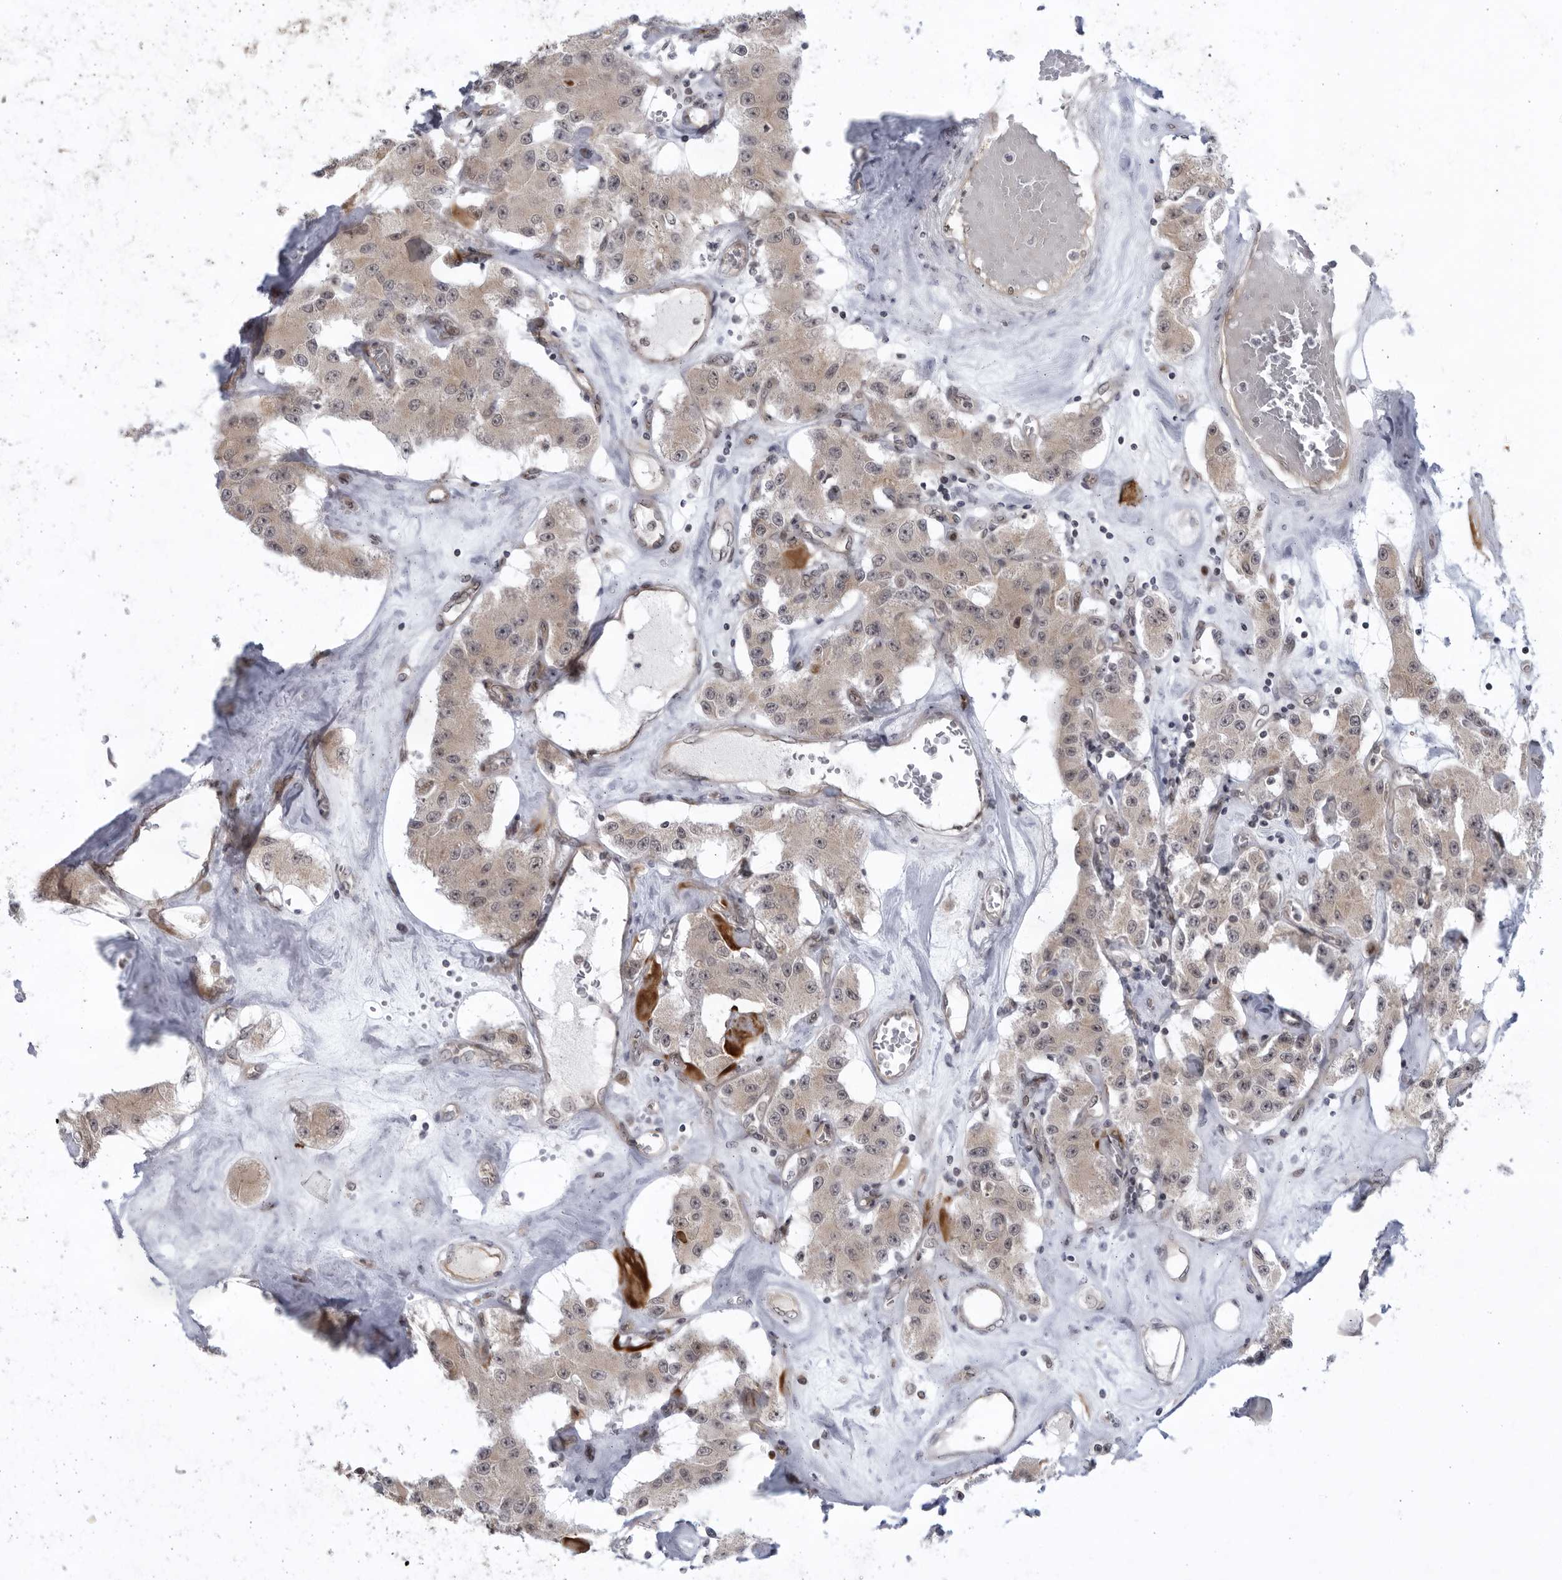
{"staining": {"intensity": "weak", "quantity": ">75%", "location": "cytoplasmic/membranous"}, "tissue": "carcinoid", "cell_type": "Tumor cells", "image_type": "cancer", "snomed": [{"axis": "morphology", "description": "Carcinoid, malignant, NOS"}, {"axis": "topography", "description": "Pancreas"}], "caption": "Immunohistochemical staining of human carcinoid demonstrates low levels of weak cytoplasmic/membranous protein expression in about >75% of tumor cells.", "gene": "ITGB3BP", "patient": {"sex": "male", "age": 41}}